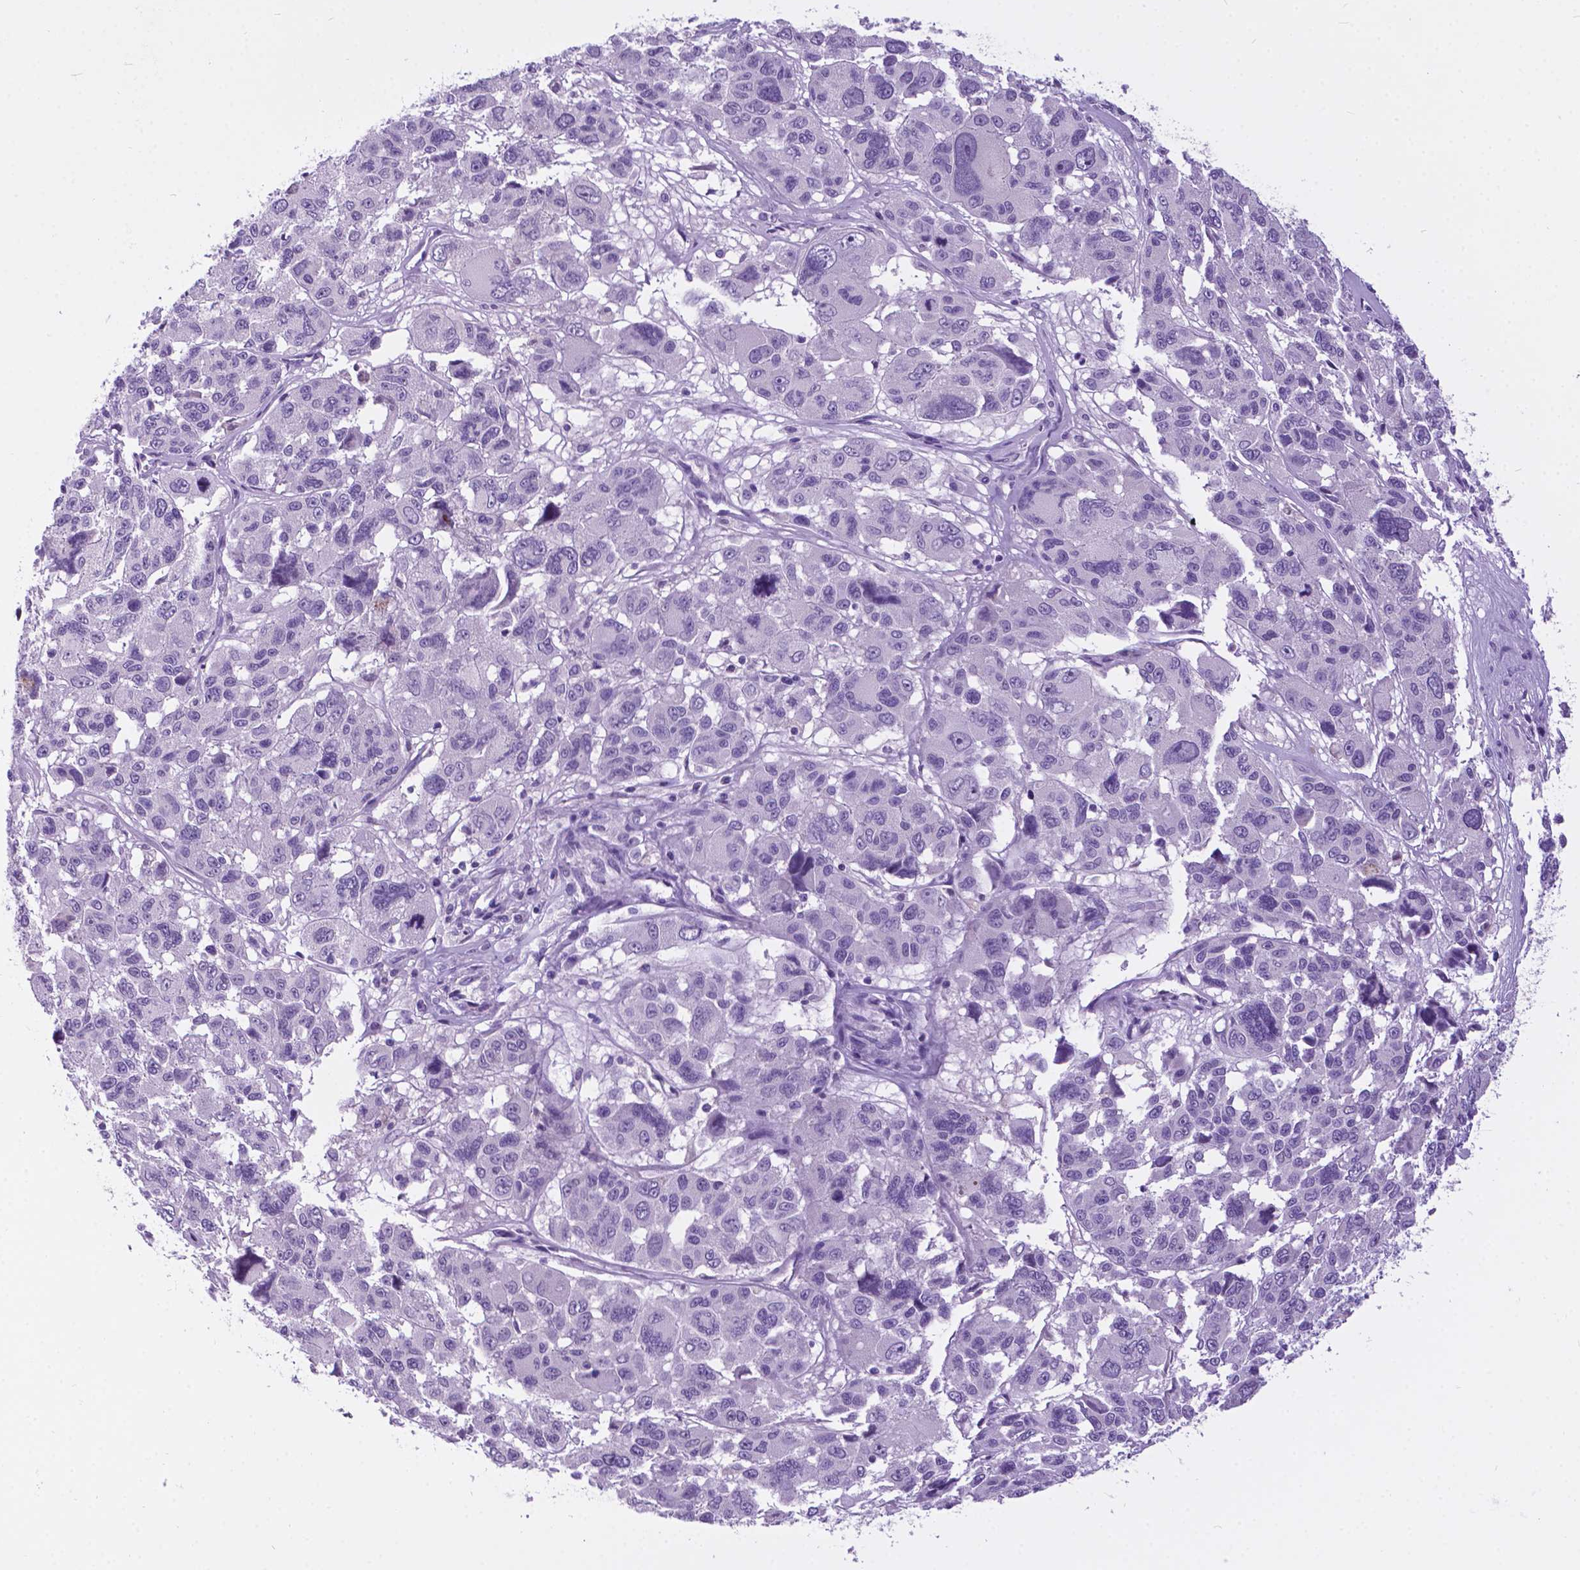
{"staining": {"intensity": "negative", "quantity": "none", "location": "none"}, "tissue": "melanoma", "cell_type": "Tumor cells", "image_type": "cancer", "snomed": [{"axis": "morphology", "description": "Malignant melanoma, NOS"}, {"axis": "topography", "description": "Skin"}], "caption": "Tumor cells show no significant protein positivity in malignant melanoma.", "gene": "ARMS2", "patient": {"sex": "female", "age": 66}}